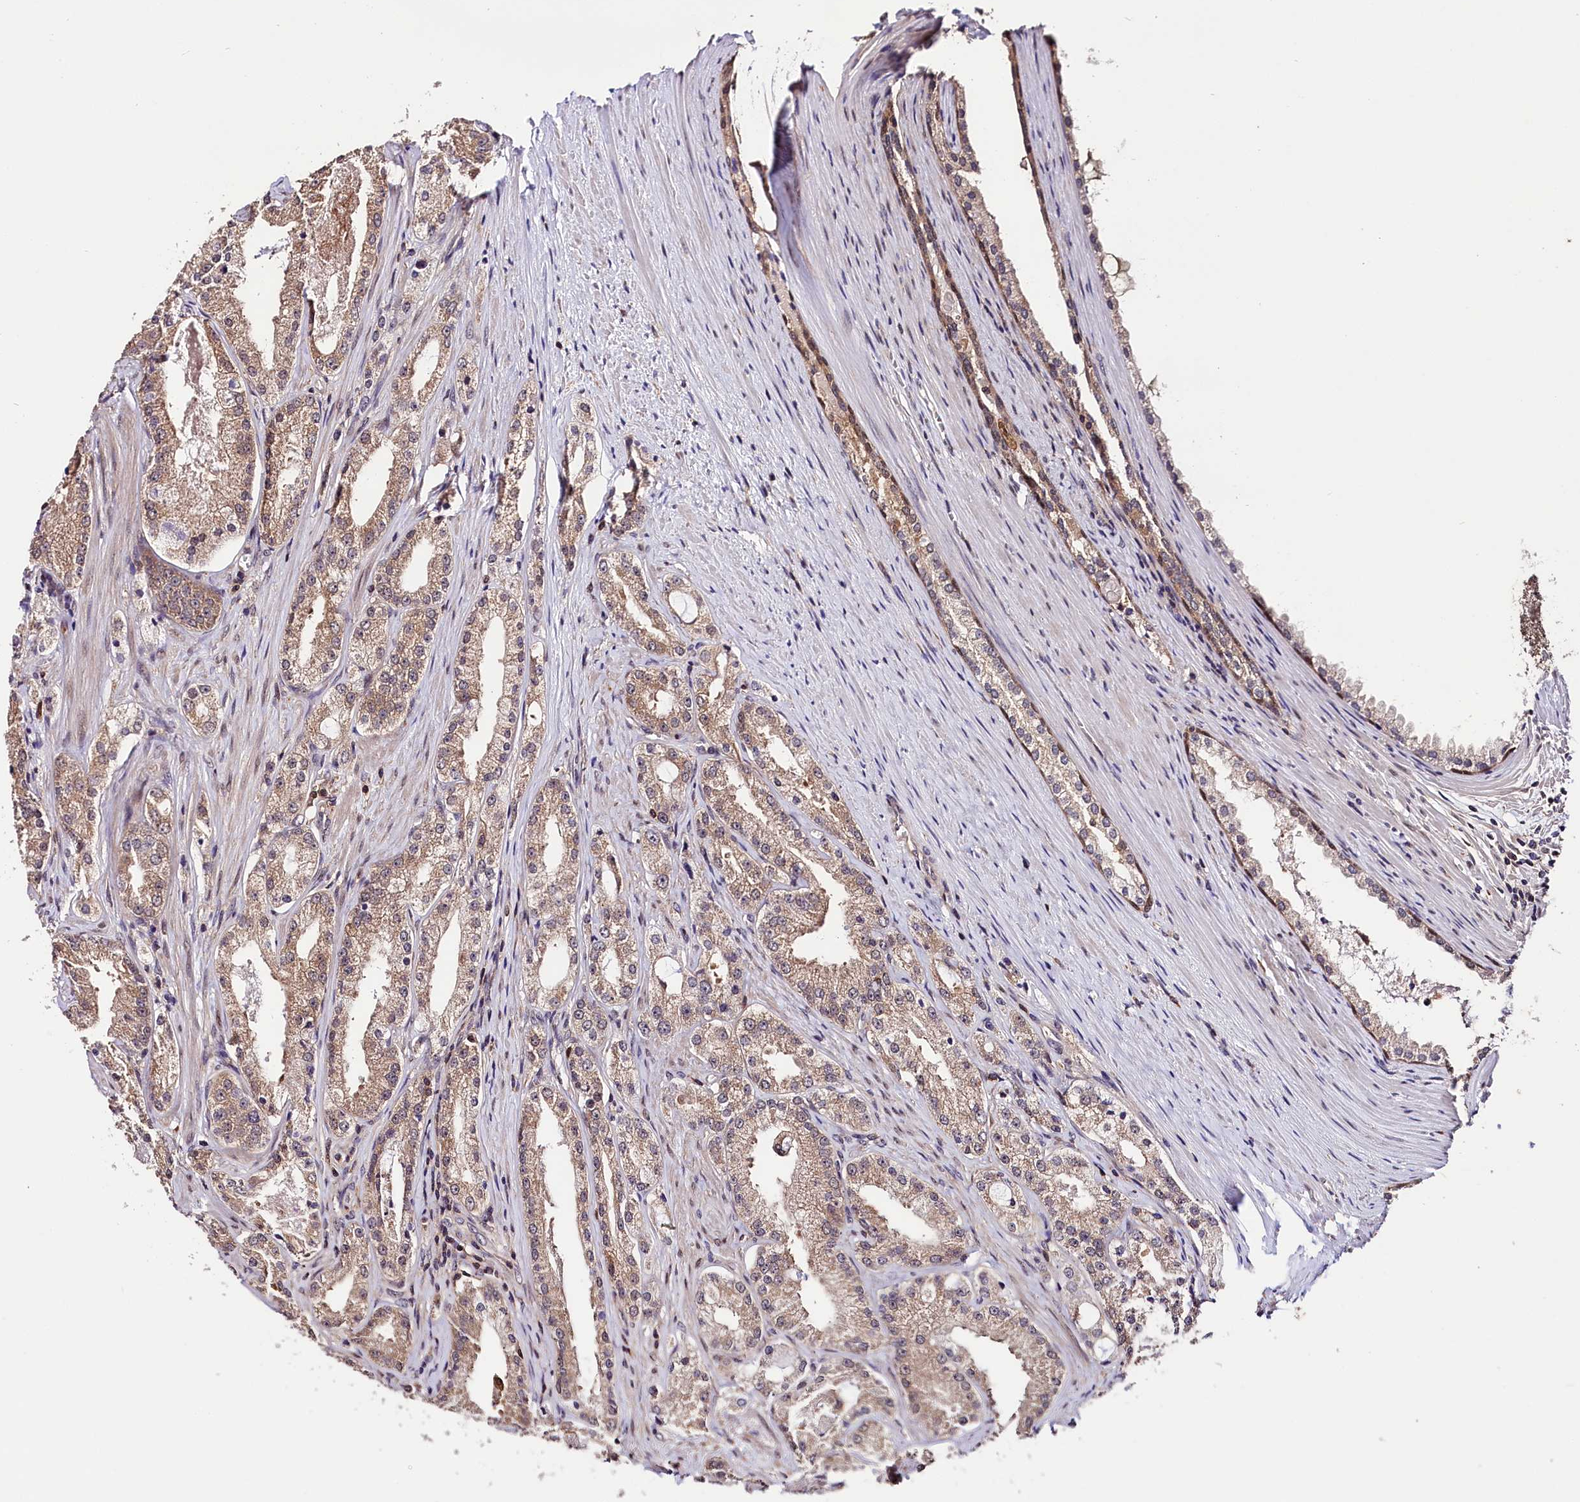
{"staining": {"intensity": "weak", "quantity": ">75%", "location": "cytoplasmic/membranous"}, "tissue": "prostate cancer", "cell_type": "Tumor cells", "image_type": "cancer", "snomed": [{"axis": "morphology", "description": "Adenocarcinoma, Low grade"}, {"axis": "topography", "description": "Prostate"}], "caption": "The immunohistochemical stain shows weak cytoplasmic/membranous expression in tumor cells of prostate cancer (adenocarcinoma (low-grade)) tissue. Nuclei are stained in blue.", "gene": "CHORDC1", "patient": {"sex": "male", "age": 69}}